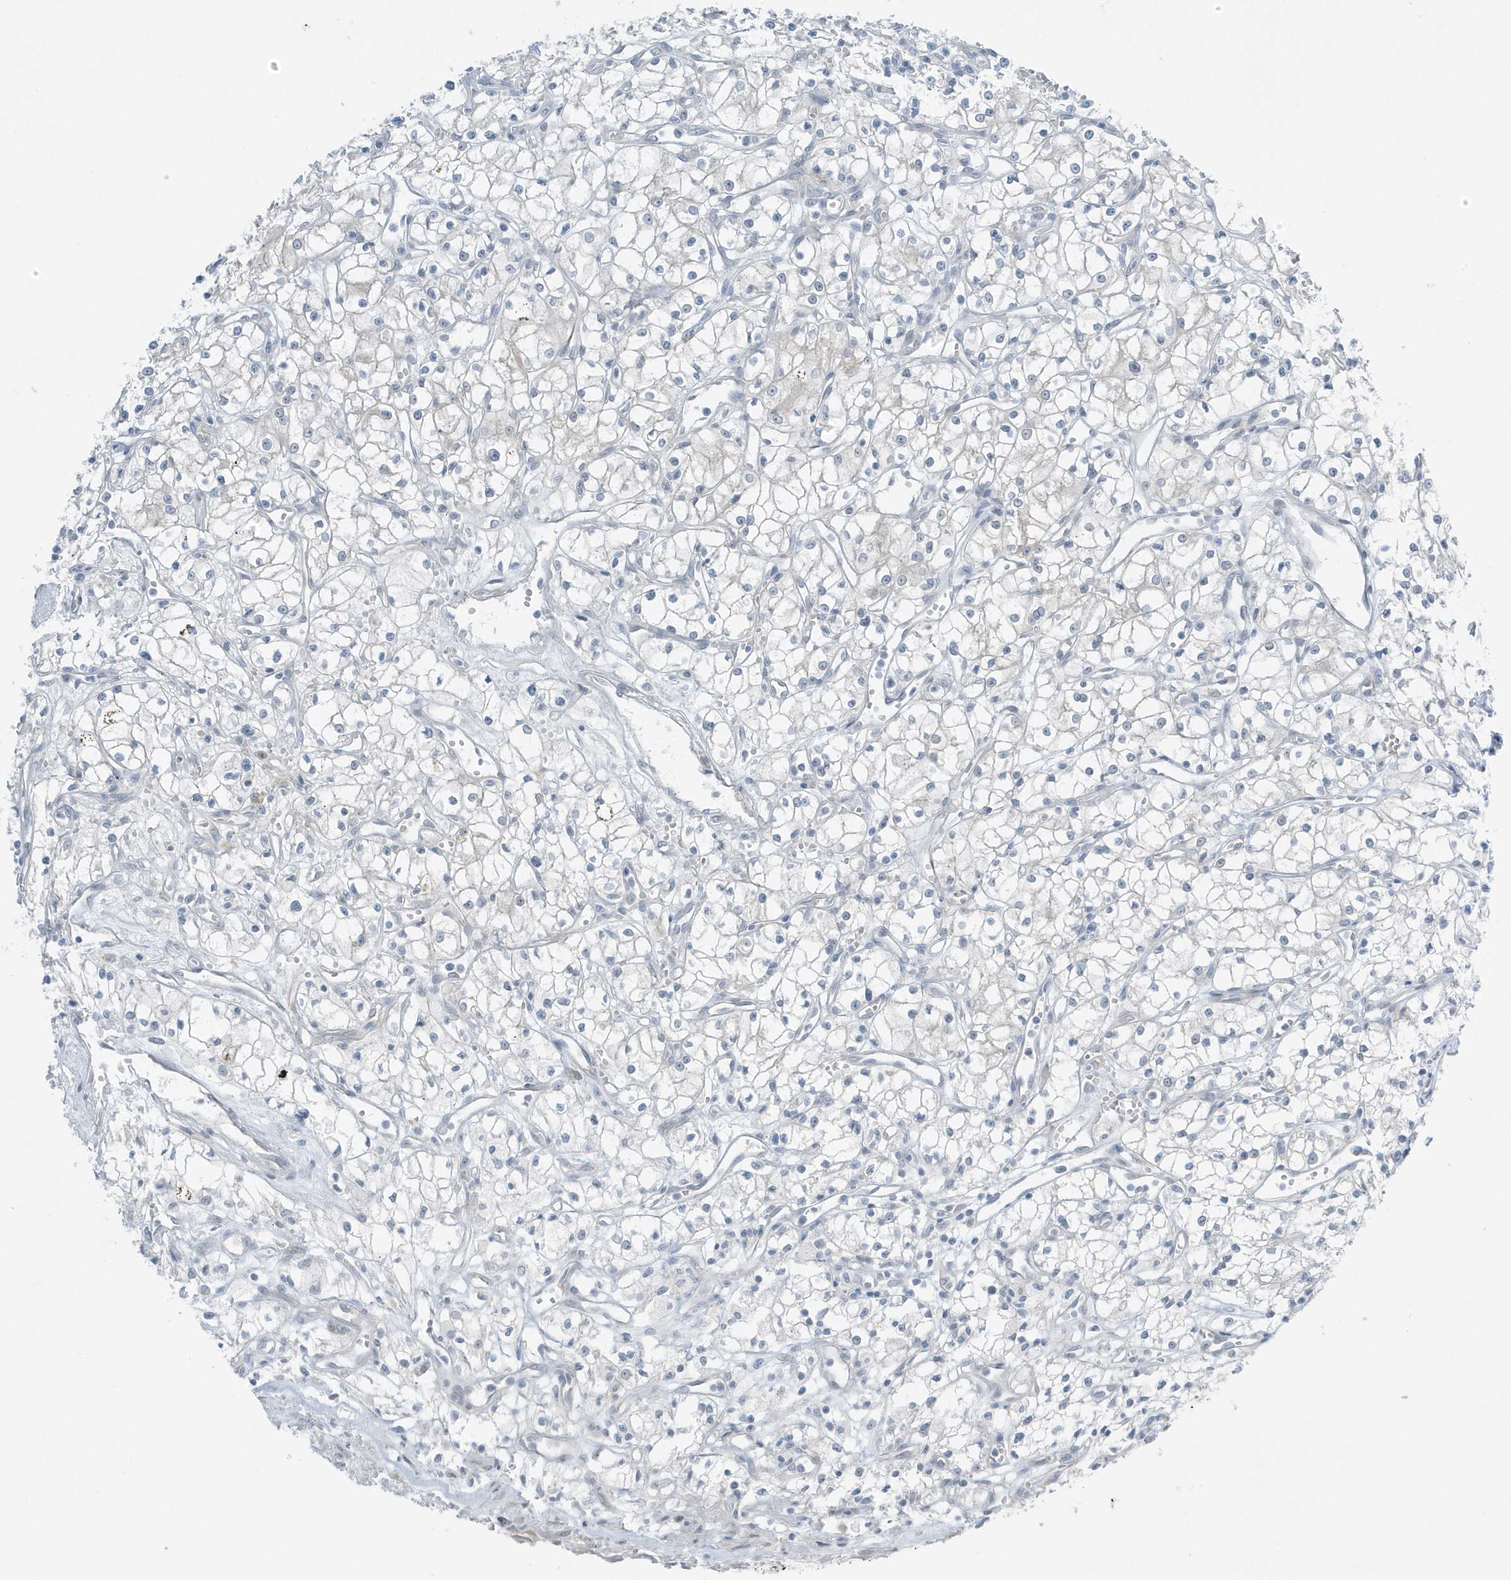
{"staining": {"intensity": "negative", "quantity": "none", "location": "none"}, "tissue": "renal cancer", "cell_type": "Tumor cells", "image_type": "cancer", "snomed": [{"axis": "morphology", "description": "Adenocarcinoma, NOS"}, {"axis": "topography", "description": "Kidney"}], "caption": "An image of human renal adenocarcinoma is negative for staining in tumor cells.", "gene": "SCN3A", "patient": {"sex": "male", "age": 59}}